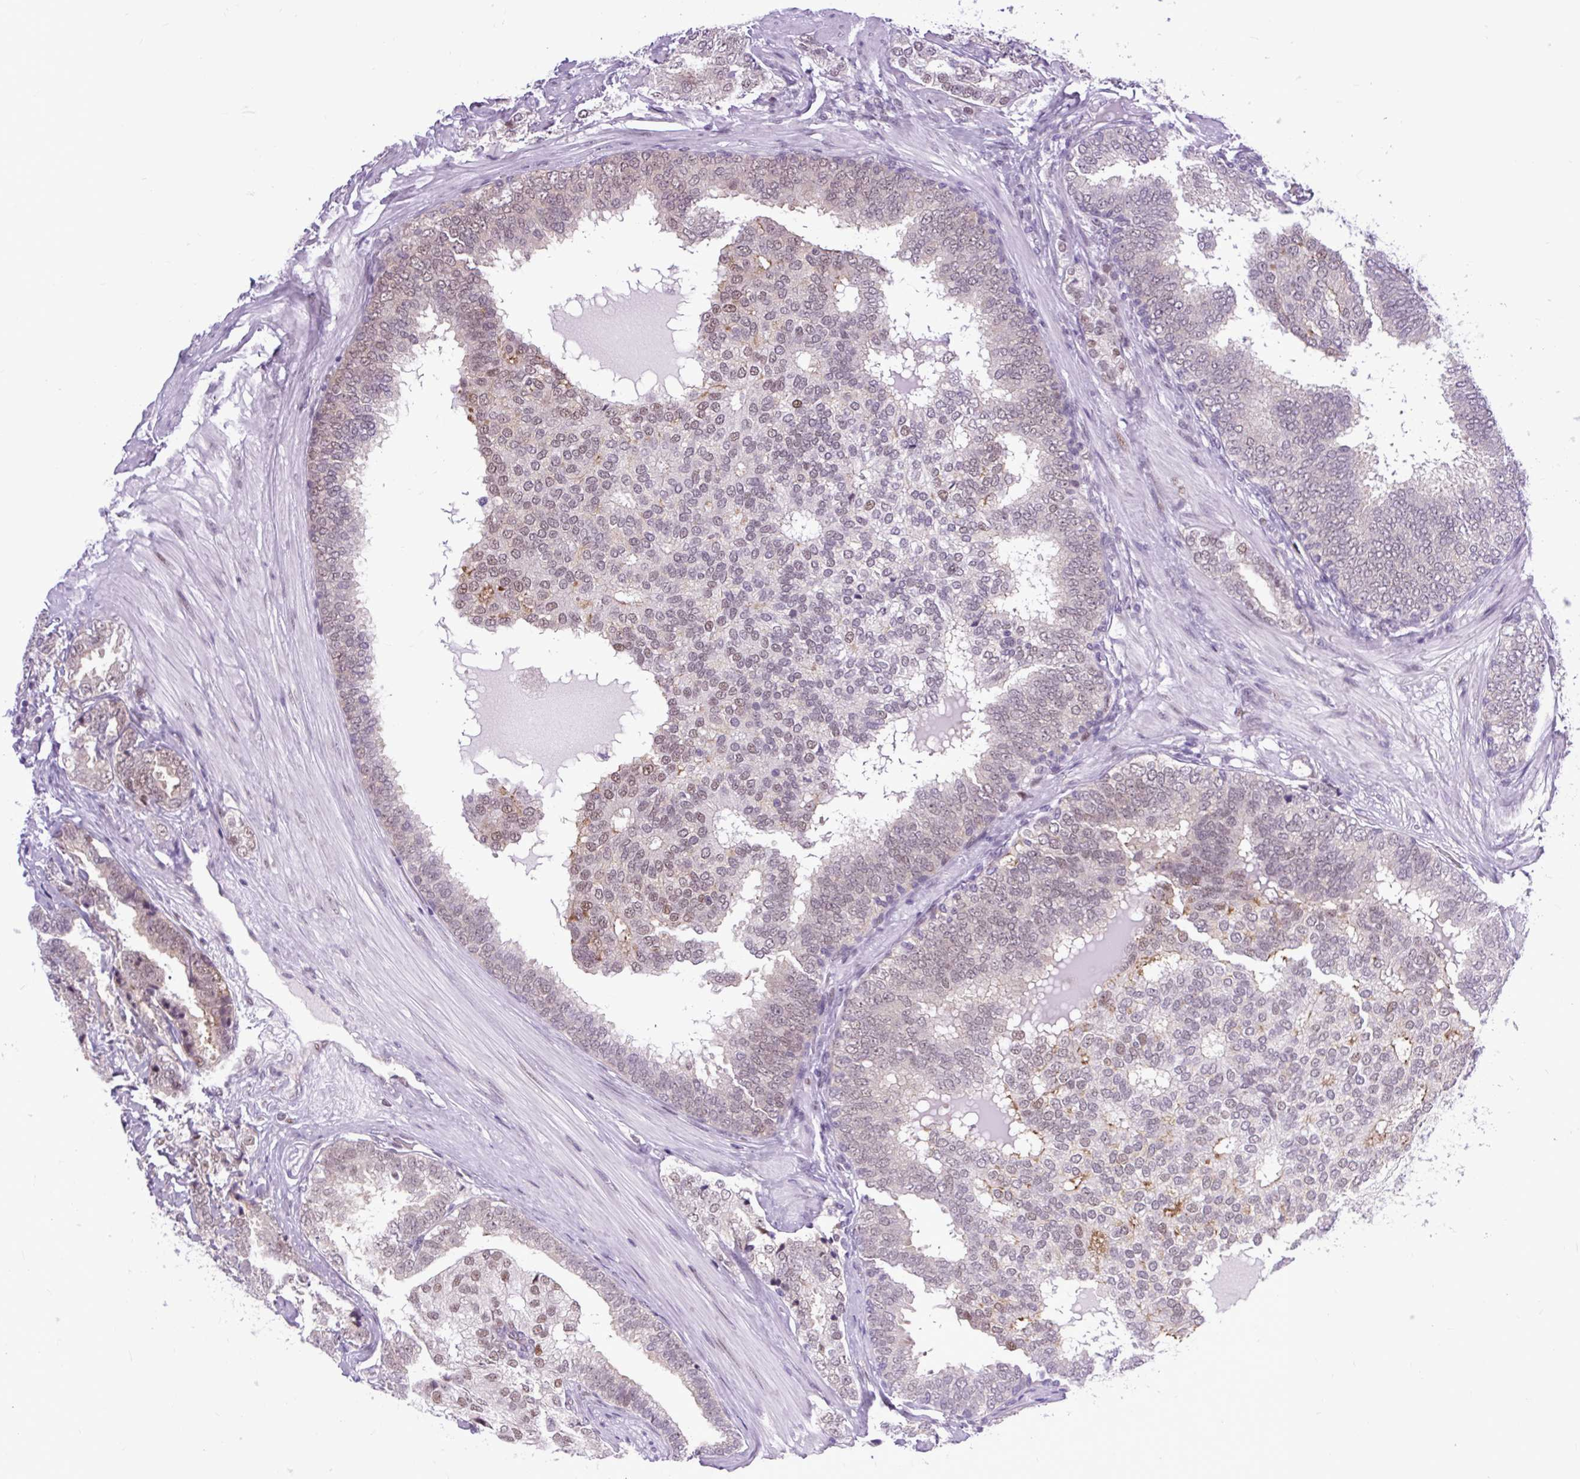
{"staining": {"intensity": "weak", "quantity": ">75%", "location": "nuclear"}, "tissue": "prostate cancer", "cell_type": "Tumor cells", "image_type": "cancer", "snomed": [{"axis": "morphology", "description": "Adenocarcinoma, High grade"}, {"axis": "topography", "description": "Prostate"}], "caption": "Adenocarcinoma (high-grade) (prostate) stained with DAB (3,3'-diaminobenzidine) immunohistochemistry demonstrates low levels of weak nuclear expression in approximately >75% of tumor cells.", "gene": "CLK2", "patient": {"sex": "male", "age": 72}}